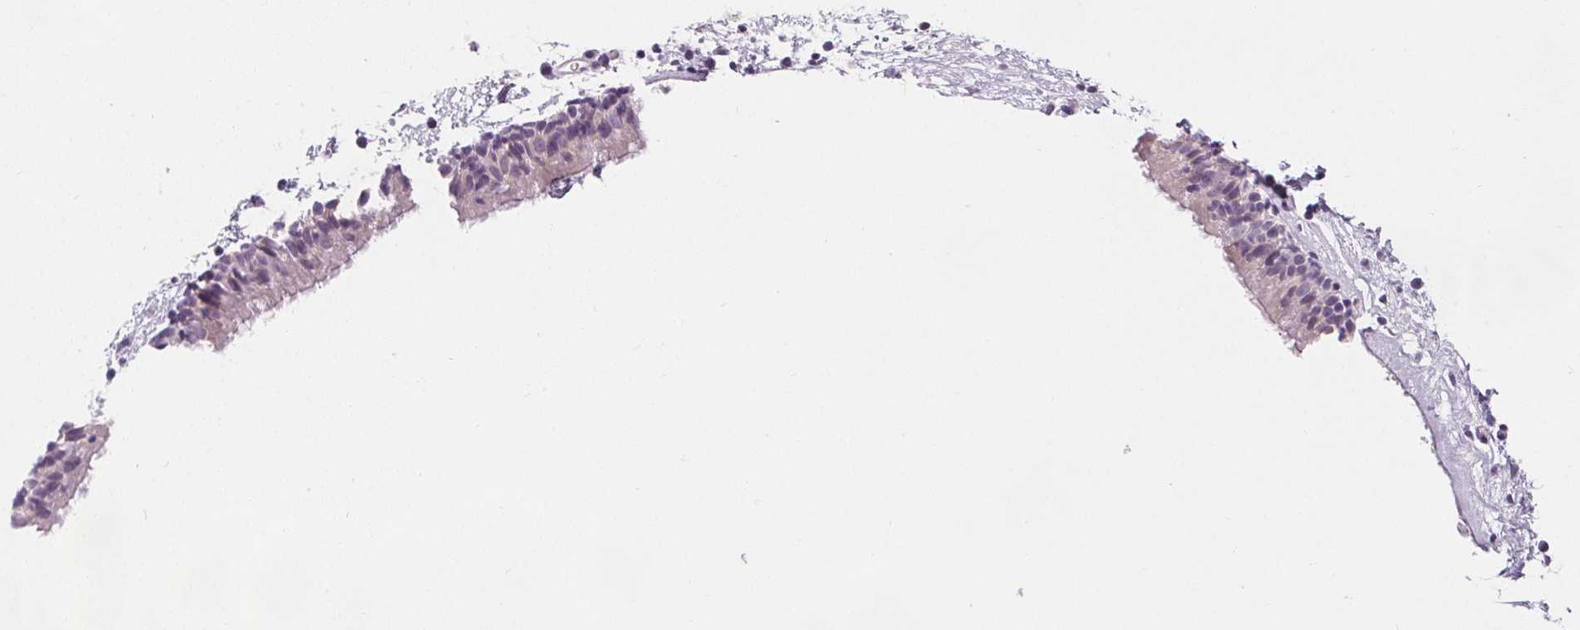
{"staining": {"intensity": "negative", "quantity": "none", "location": "none"}, "tissue": "nasopharynx", "cell_type": "Respiratory epithelial cells", "image_type": "normal", "snomed": [{"axis": "morphology", "description": "Normal tissue, NOS"}, {"axis": "topography", "description": "Nasopharynx"}], "caption": "Immunohistochemistry of benign nasopharynx displays no staining in respiratory epithelial cells.", "gene": "UGP2", "patient": {"sex": "male", "age": 24}}